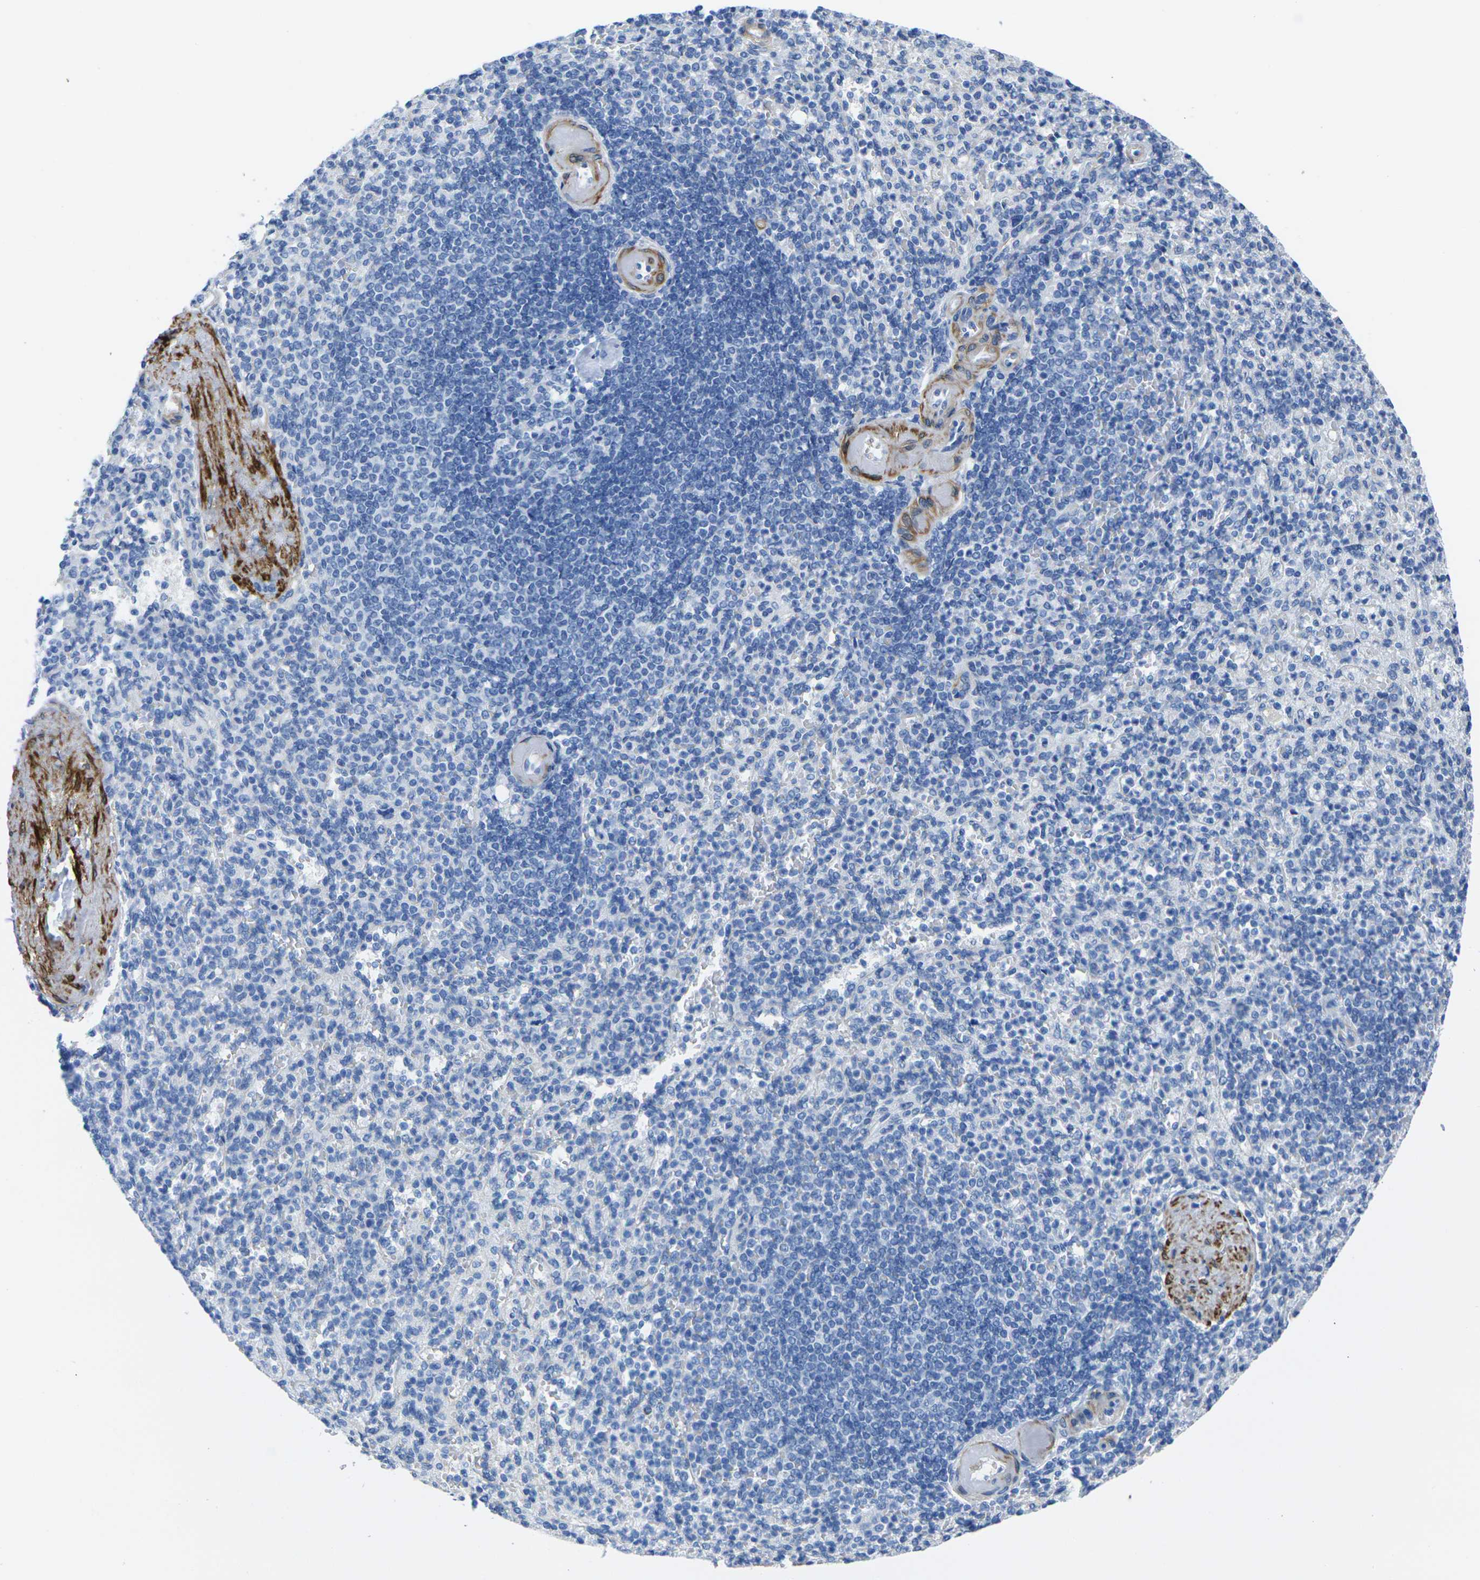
{"staining": {"intensity": "negative", "quantity": "none", "location": "none"}, "tissue": "spleen", "cell_type": "Cells in red pulp", "image_type": "normal", "snomed": [{"axis": "morphology", "description": "Normal tissue, NOS"}, {"axis": "topography", "description": "Spleen"}], "caption": "The immunohistochemistry (IHC) histopathology image has no significant staining in cells in red pulp of spleen. (Stains: DAB (3,3'-diaminobenzidine) immunohistochemistry with hematoxylin counter stain, Microscopy: brightfield microscopy at high magnification).", "gene": "CNN1", "patient": {"sex": "female", "age": 74}}